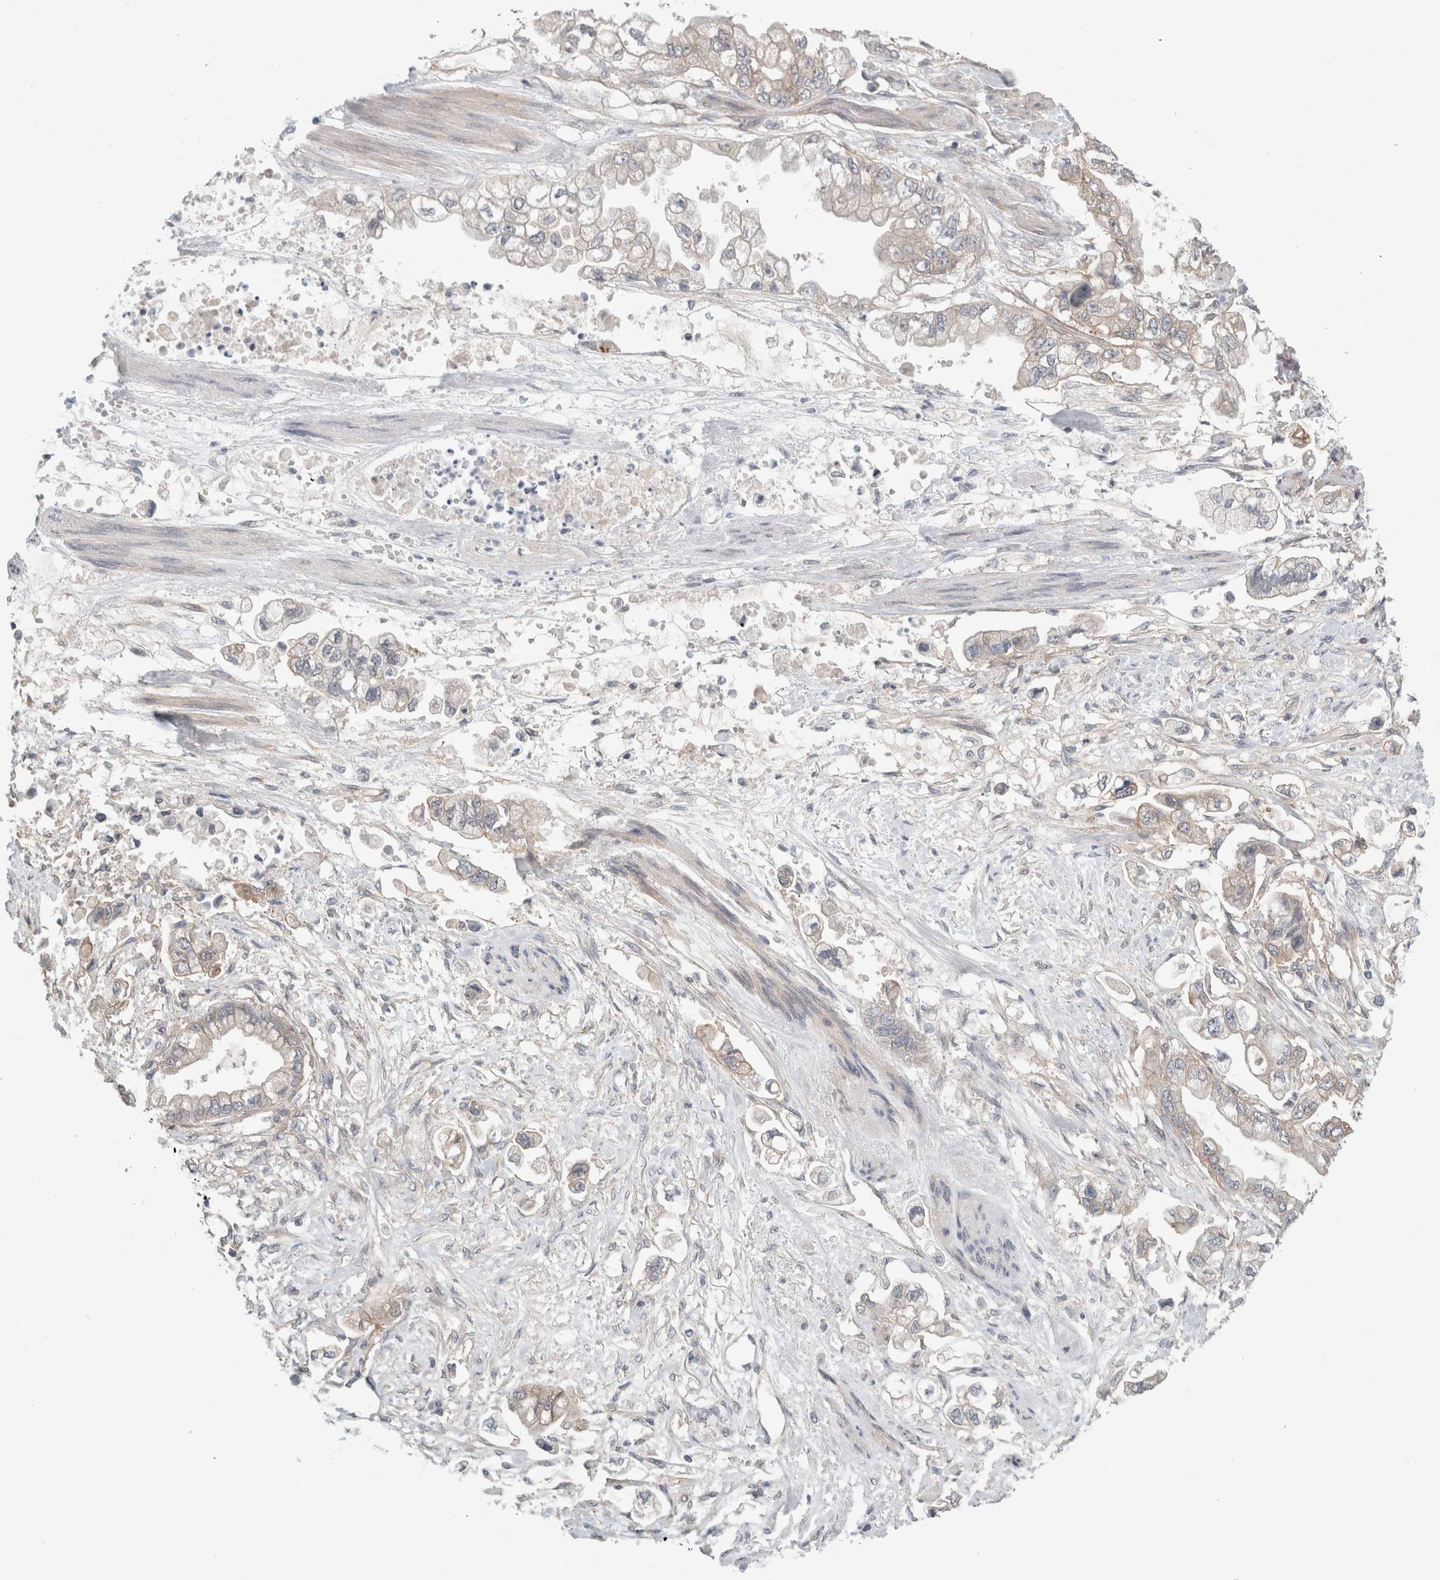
{"staining": {"intensity": "weak", "quantity": "<25%", "location": "cytoplasmic/membranous"}, "tissue": "stomach cancer", "cell_type": "Tumor cells", "image_type": "cancer", "snomed": [{"axis": "morphology", "description": "Adenocarcinoma, NOS"}, {"axis": "topography", "description": "Stomach"}], "caption": "An image of human stomach cancer (adenocarcinoma) is negative for staining in tumor cells. (DAB IHC, high magnification).", "gene": "RASAL2", "patient": {"sex": "male", "age": 62}}